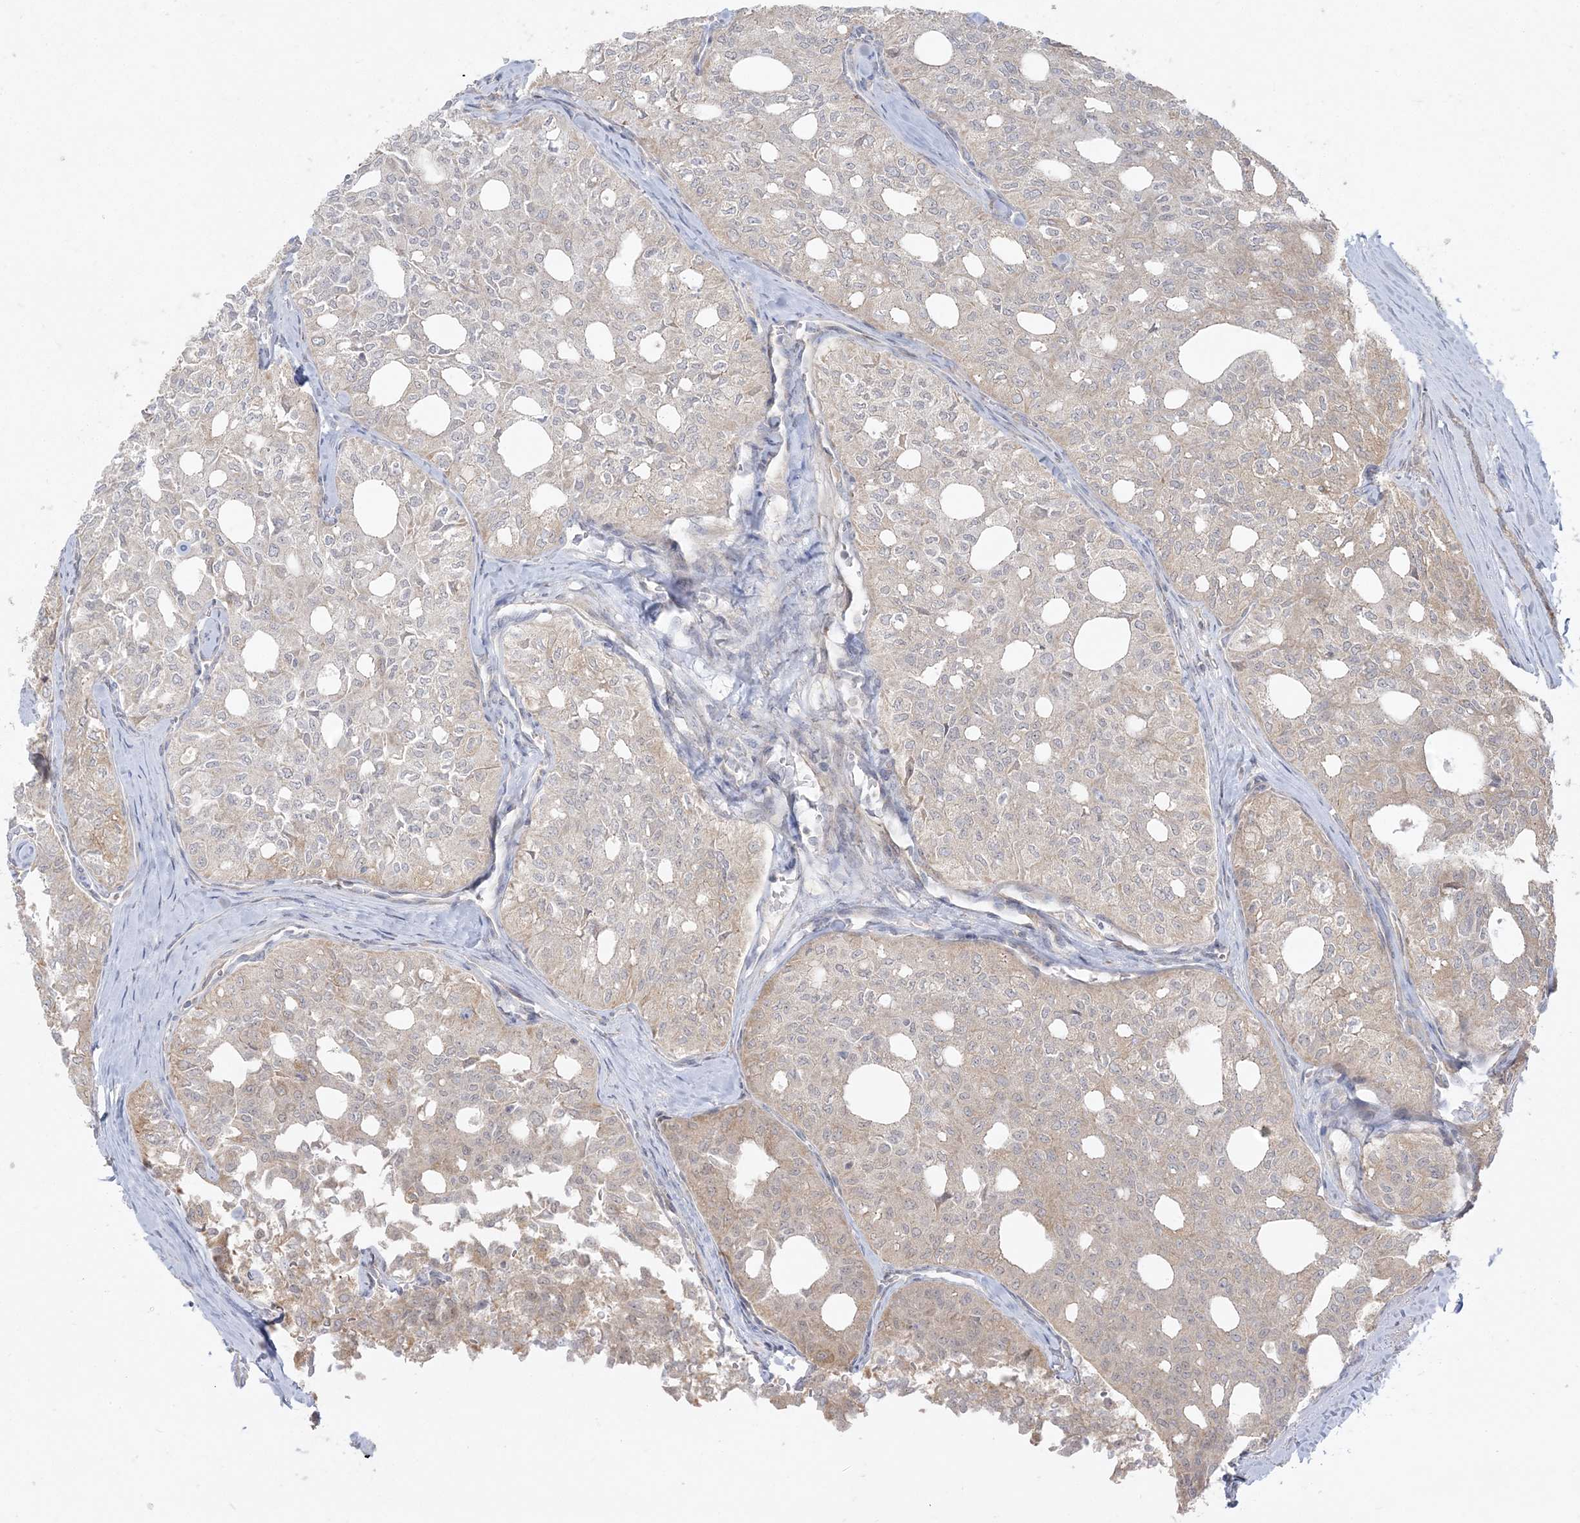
{"staining": {"intensity": "weak", "quantity": "25%-75%", "location": "cytoplasmic/membranous"}, "tissue": "thyroid cancer", "cell_type": "Tumor cells", "image_type": "cancer", "snomed": [{"axis": "morphology", "description": "Follicular adenoma carcinoma, NOS"}, {"axis": "topography", "description": "Thyroid gland"}], "caption": "Immunohistochemistry (IHC) of thyroid follicular adenoma carcinoma demonstrates low levels of weak cytoplasmic/membranous positivity in approximately 25%-75% of tumor cells. The protein of interest is shown in brown color, while the nuclei are stained blue.", "gene": "ZC3H6", "patient": {"sex": "male", "age": 75}}